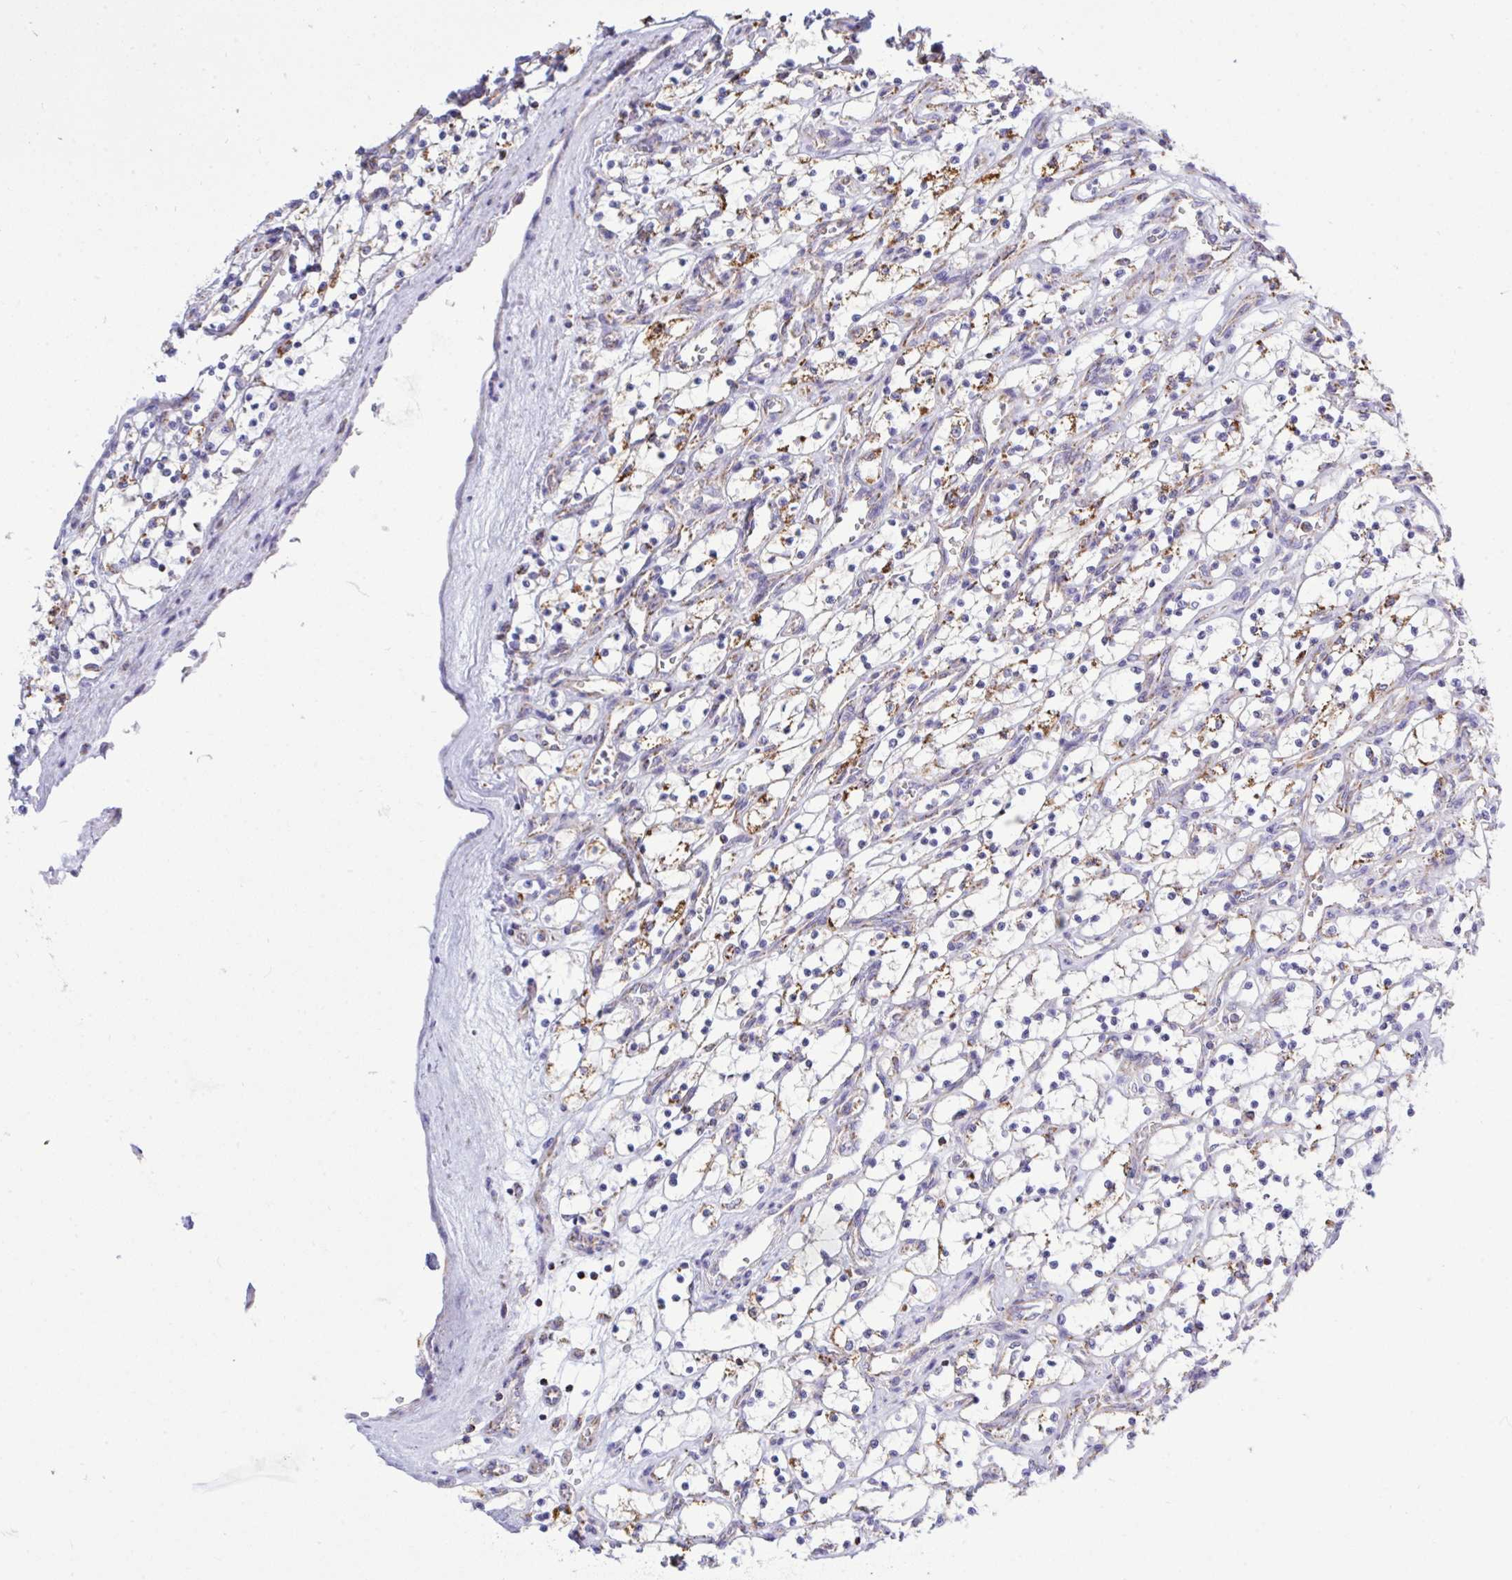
{"staining": {"intensity": "moderate", "quantity": "<25%", "location": "cytoplasmic/membranous"}, "tissue": "renal cancer", "cell_type": "Tumor cells", "image_type": "cancer", "snomed": [{"axis": "morphology", "description": "Adenocarcinoma, NOS"}, {"axis": "topography", "description": "Kidney"}], "caption": "Adenocarcinoma (renal) was stained to show a protein in brown. There is low levels of moderate cytoplasmic/membranous expression in approximately <25% of tumor cells. (Stains: DAB (3,3'-diaminobenzidine) in brown, nuclei in blue, Microscopy: brightfield microscopy at high magnification).", "gene": "HSPE1", "patient": {"sex": "female", "age": 69}}